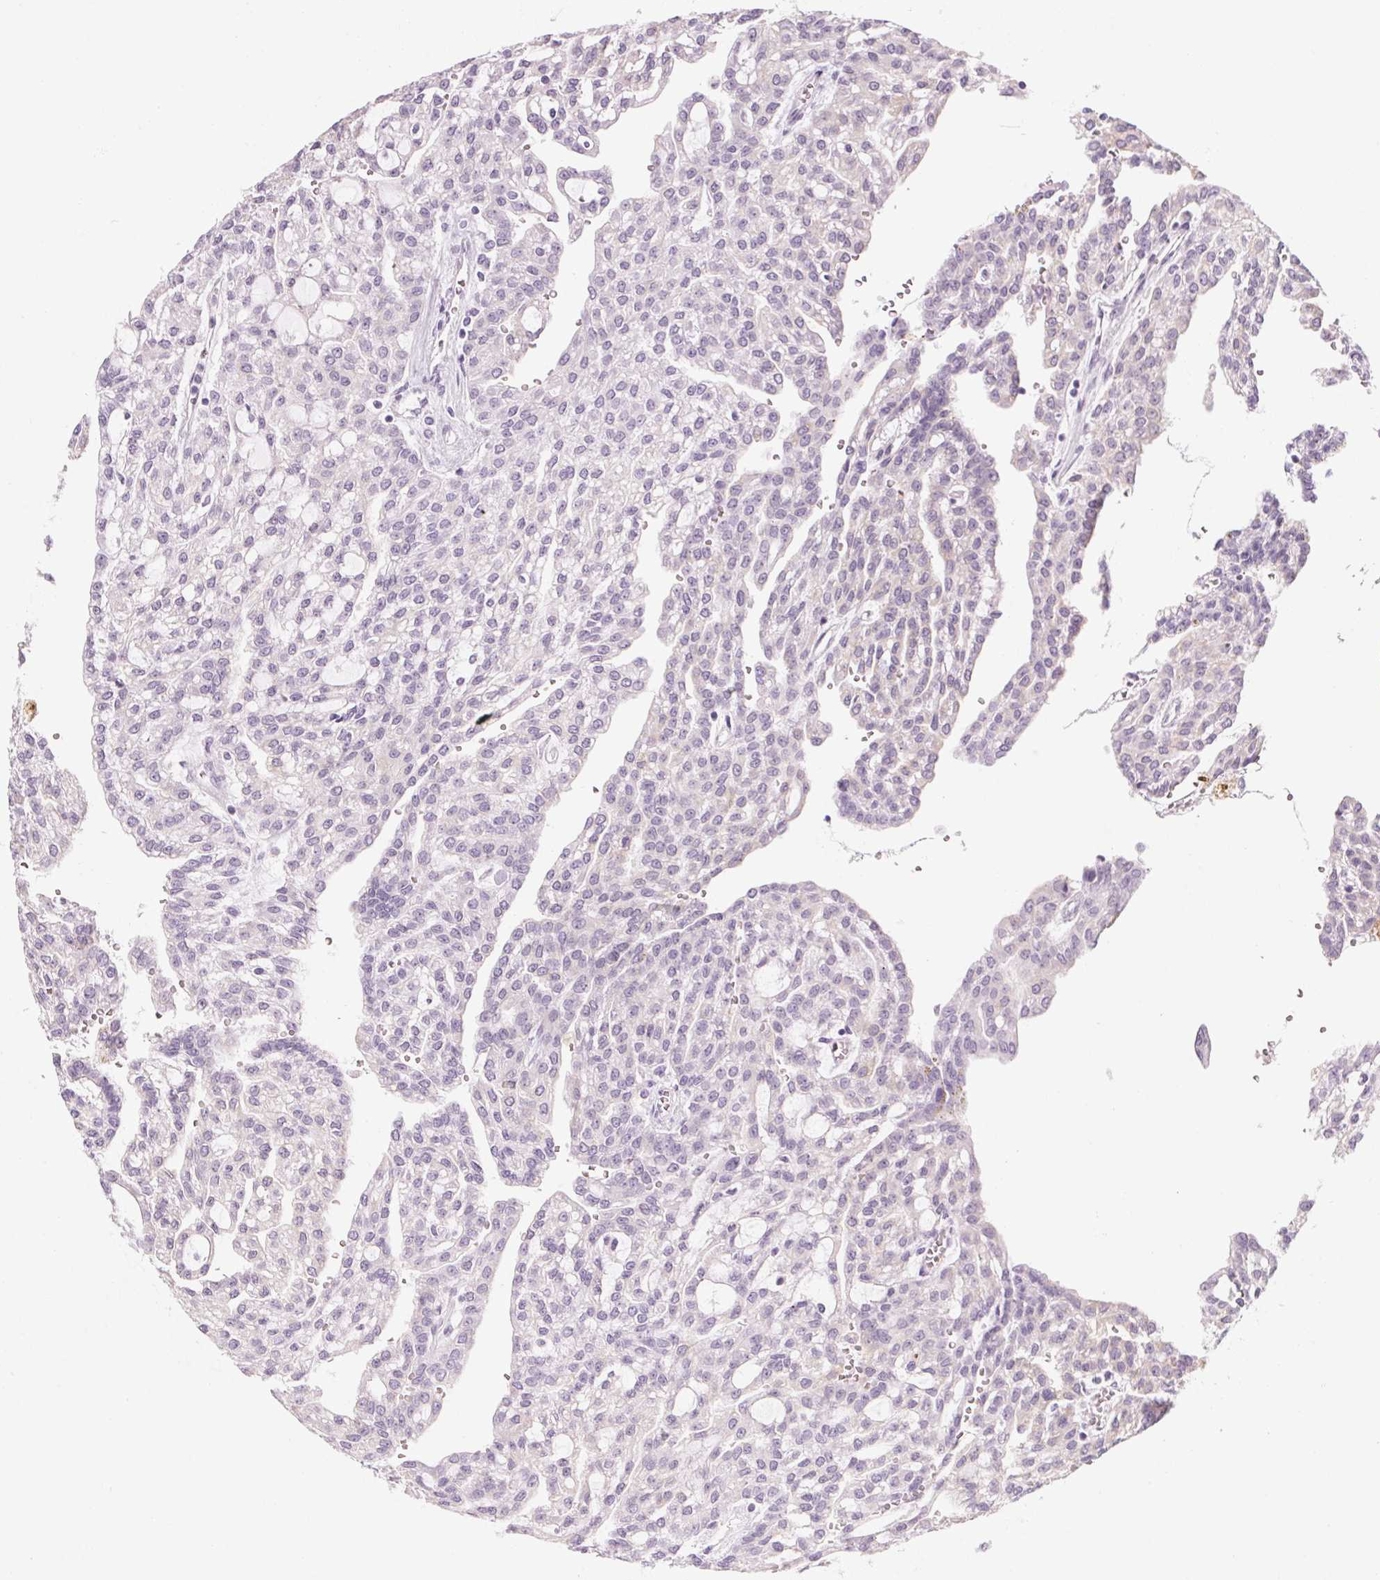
{"staining": {"intensity": "negative", "quantity": "none", "location": "none"}, "tissue": "renal cancer", "cell_type": "Tumor cells", "image_type": "cancer", "snomed": [{"axis": "morphology", "description": "Adenocarcinoma, NOS"}, {"axis": "topography", "description": "Kidney"}], "caption": "The photomicrograph reveals no significant positivity in tumor cells of renal cancer (adenocarcinoma).", "gene": "RPTN", "patient": {"sex": "male", "age": 63}}